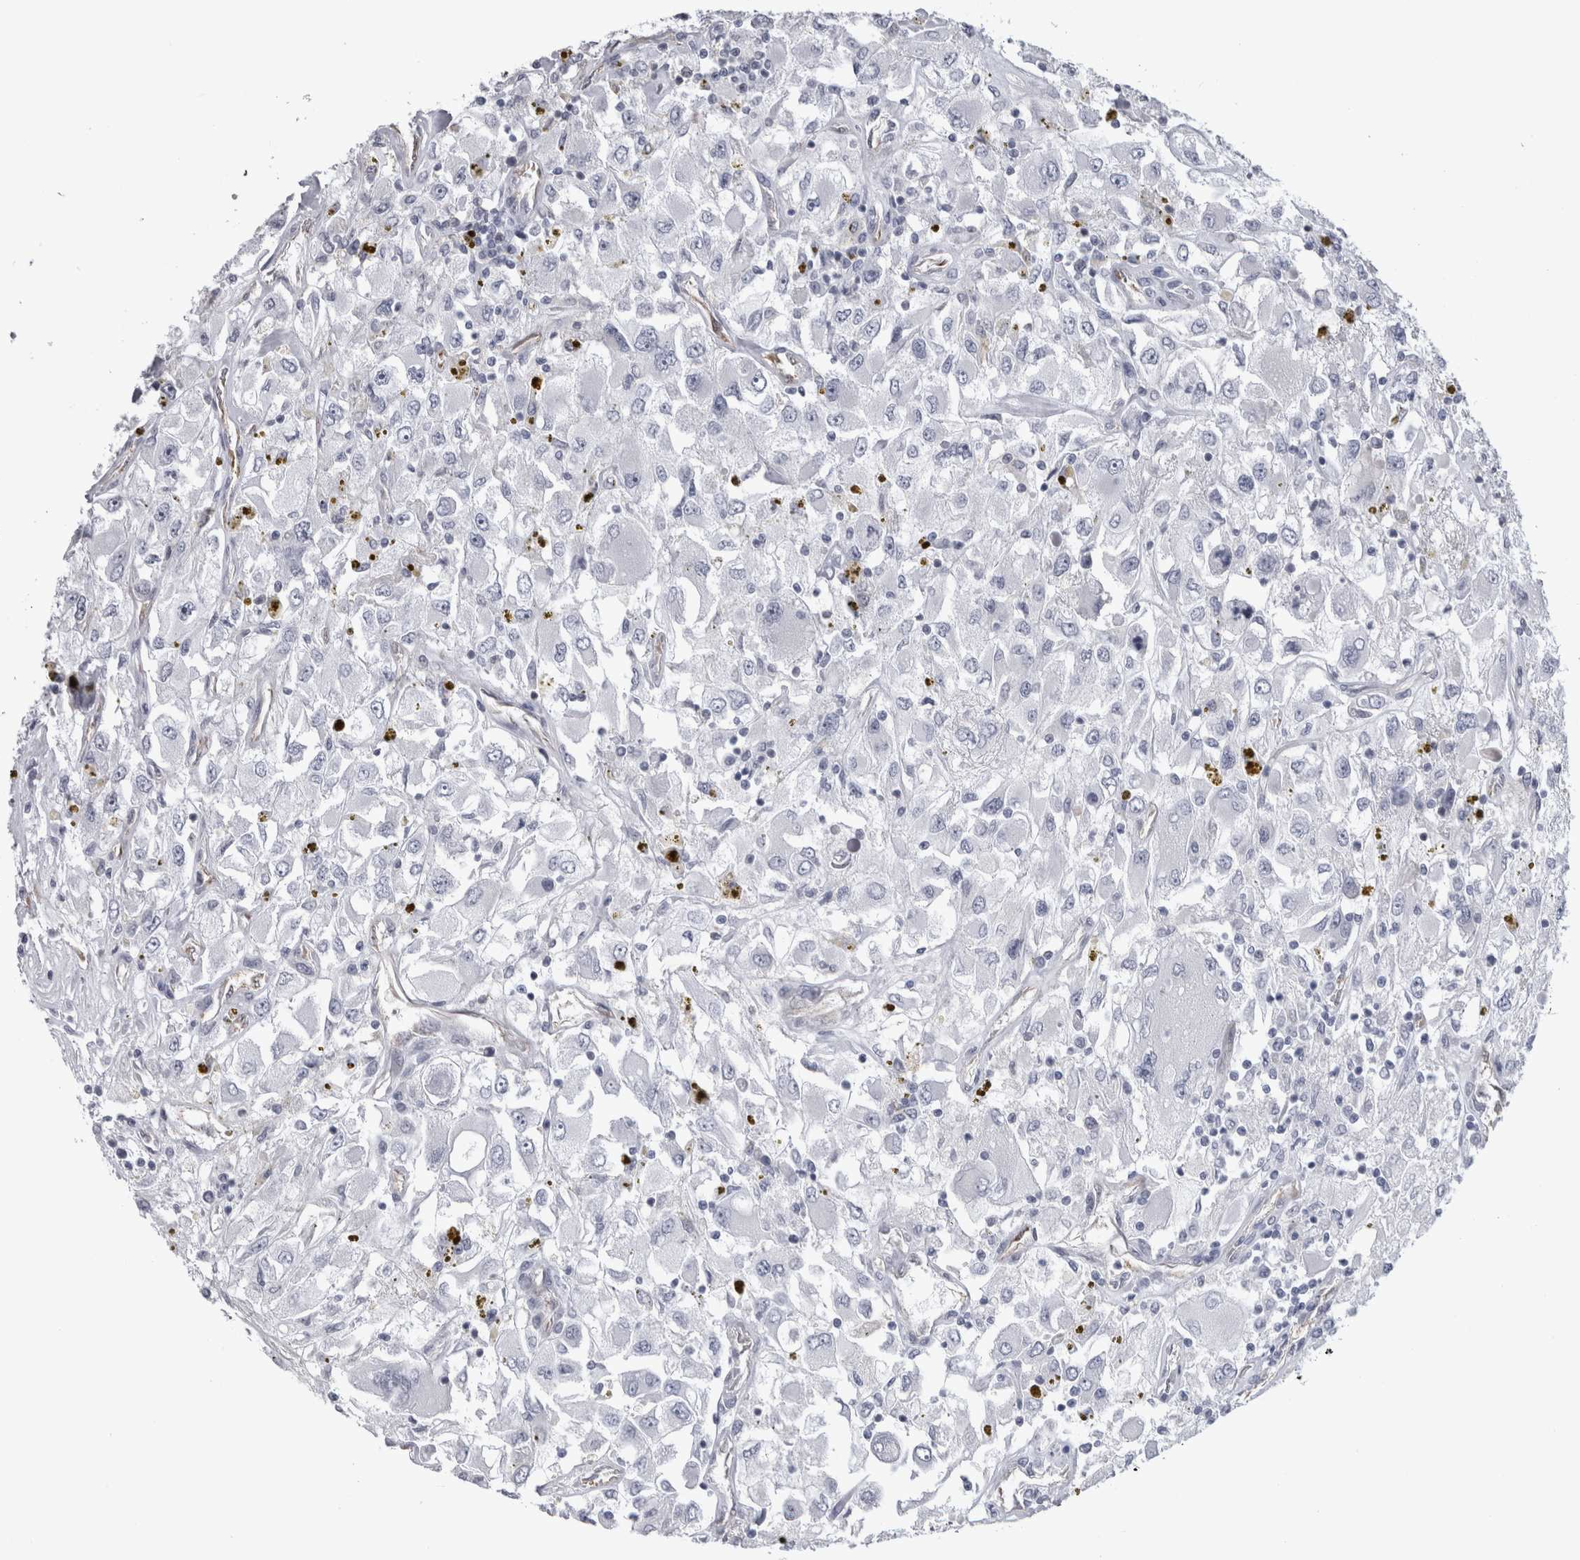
{"staining": {"intensity": "negative", "quantity": "none", "location": "none"}, "tissue": "renal cancer", "cell_type": "Tumor cells", "image_type": "cancer", "snomed": [{"axis": "morphology", "description": "Adenocarcinoma, NOS"}, {"axis": "topography", "description": "Kidney"}], "caption": "An image of adenocarcinoma (renal) stained for a protein demonstrates no brown staining in tumor cells. (DAB immunohistochemistry (IHC) with hematoxylin counter stain).", "gene": "ACOT7", "patient": {"sex": "female", "age": 52}}